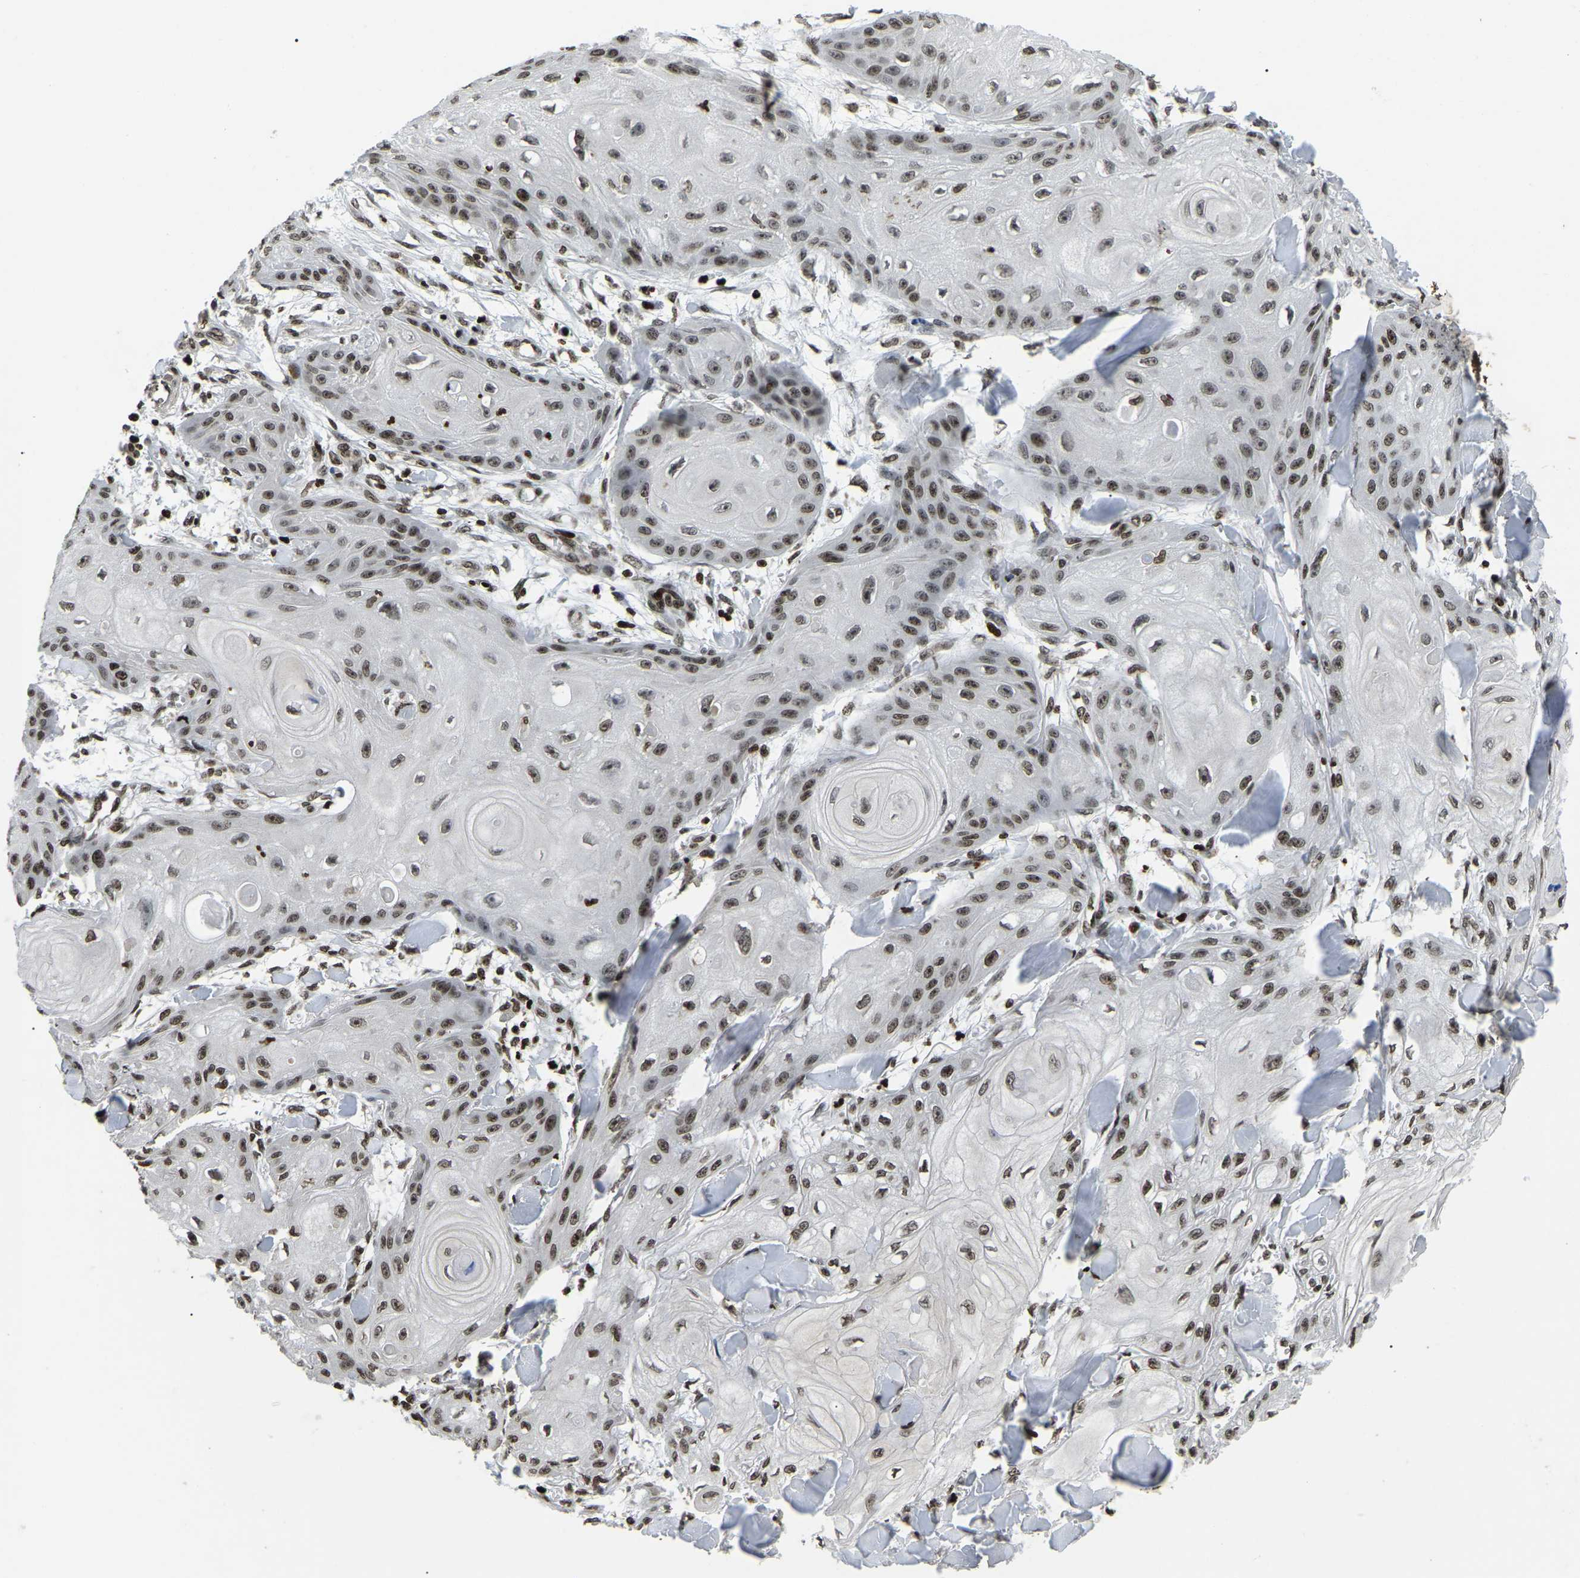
{"staining": {"intensity": "moderate", "quantity": ">75%", "location": "nuclear"}, "tissue": "skin cancer", "cell_type": "Tumor cells", "image_type": "cancer", "snomed": [{"axis": "morphology", "description": "Squamous cell carcinoma, NOS"}, {"axis": "topography", "description": "Skin"}], "caption": "Brown immunohistochemical staining in skin cancer shows moderate nuclear staining in approximately >75% of tumor cells.", "gene": "LRRC61", "patient": {"sex": "male", "age": 74}}